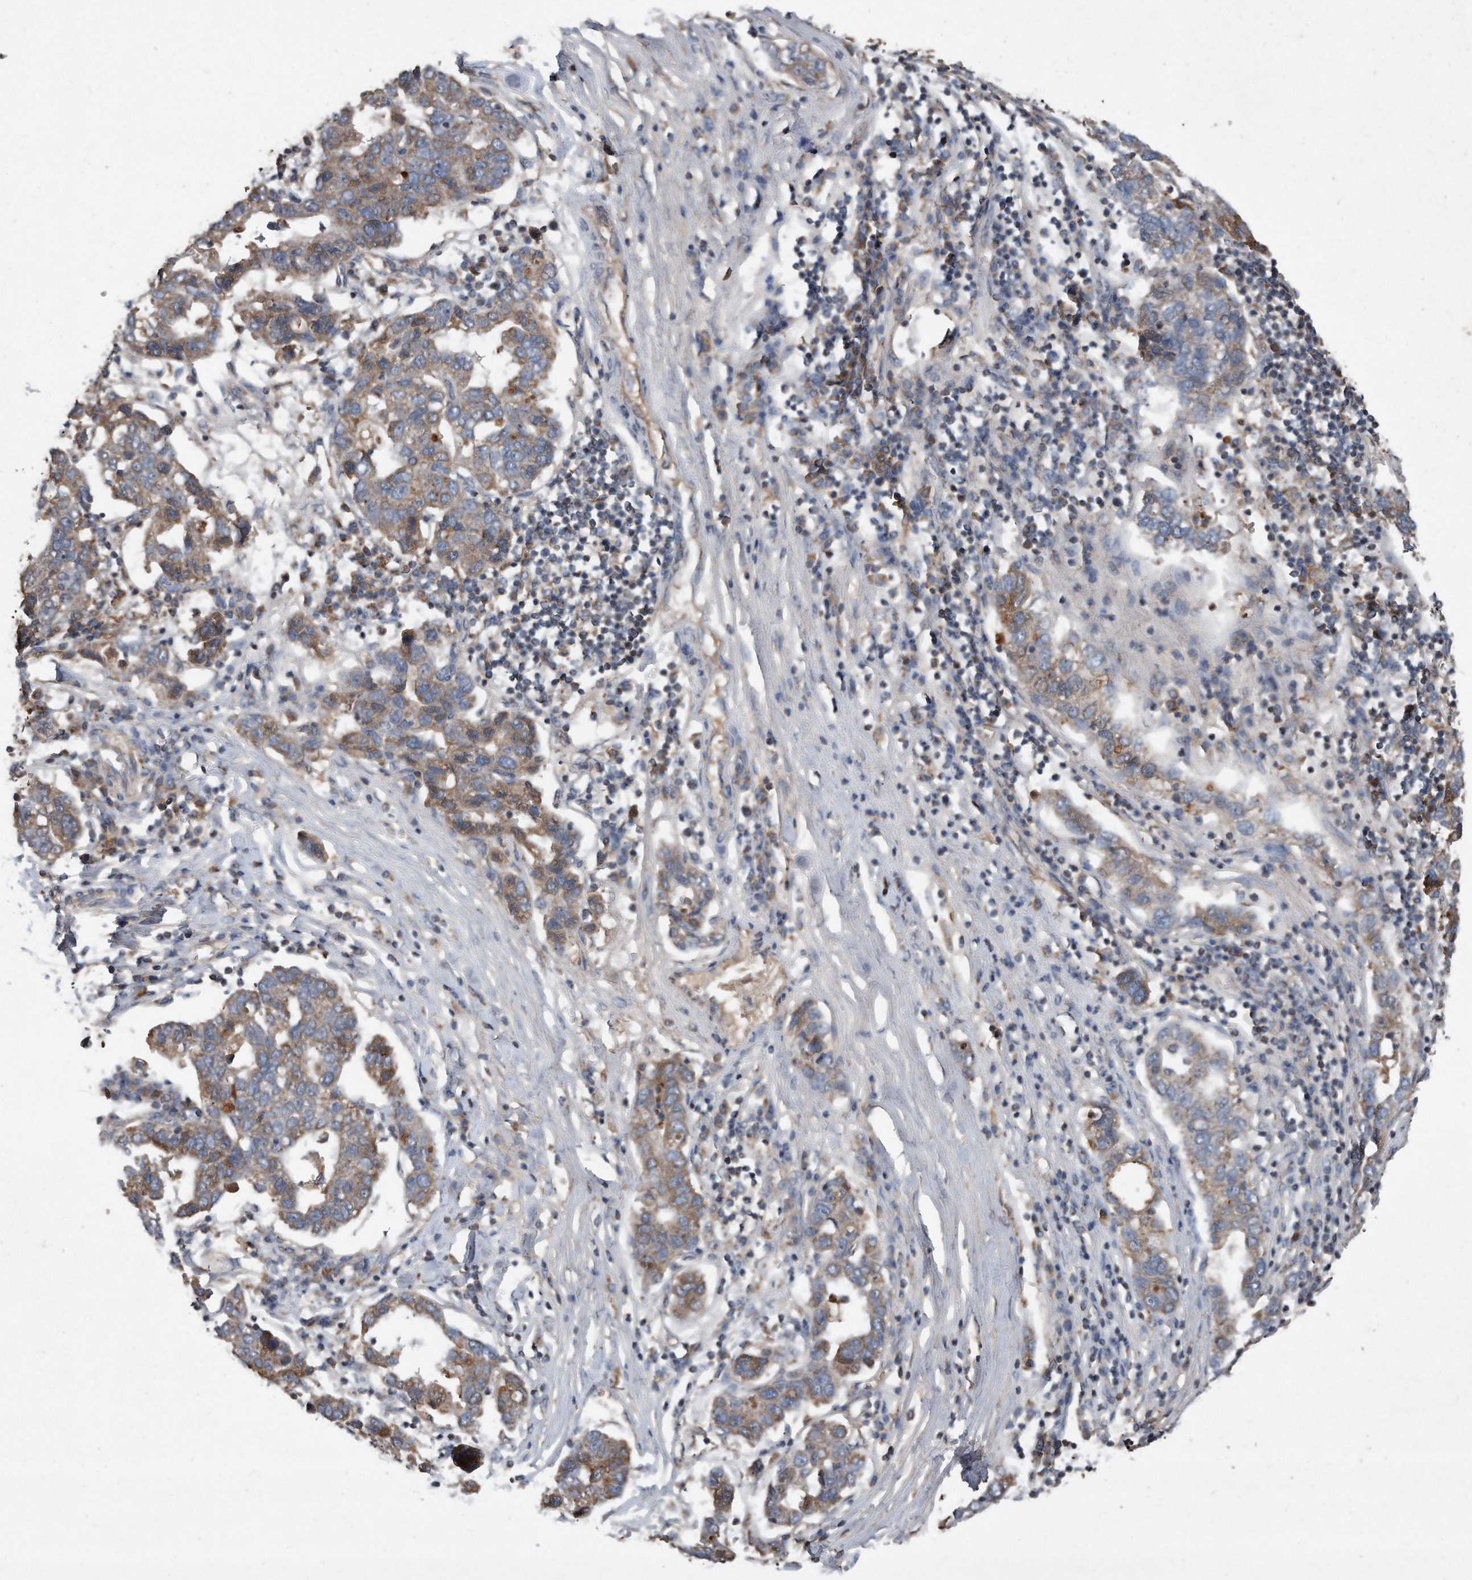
{"staining": {"intensity": "moderate", "quantity": "25%-75%", "location": "cytoplasmic/membranous"}, "tissue": "pancreatic cancer", "cell_type": "Tumor cells", "image_type": "cancer", "snomed": [{"axis": "morphology", "description": "Adenocarcinoma, NOS"}, {"axis": "topography", "description": "Pancreas"}], "caption": "Human adenocarcinoma (pancreatic) stained for a protein (brown) demonstrates moderate cytoplasmic/membranous positive staining in approximately 25%-75% of tumor cells.", "gene": "SDHA", "patient": {"sex": "female", "age": 61}}